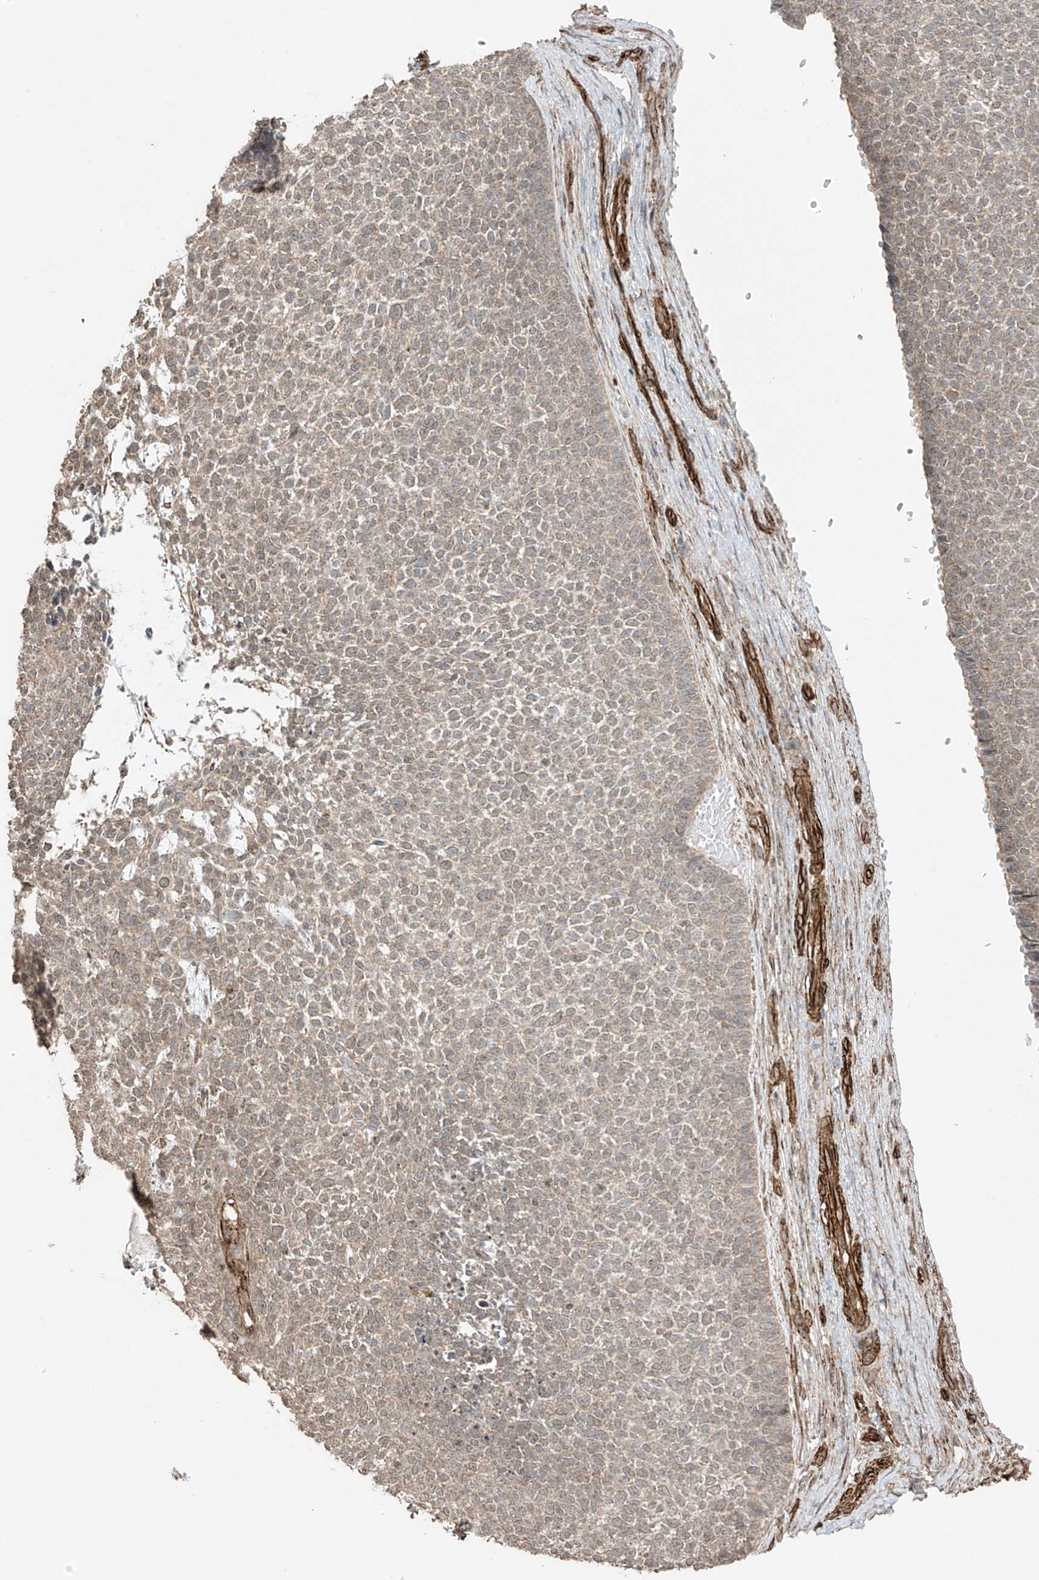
{"staining": {"intensity": "weak", "quantity": ">75%", "location": "cytoplasmic/membranous,nuclear"}, "tissue": "skin cancer", "cell_type": "Tumor cells", "image_type": "cancer", "snomed": [{"axis": "morphology", "description": "Basal cell carcinoma"}, {"axis": "topography", "description": "Skin"}], "caption": "Protein expression analysis of skin cancer (basal cell carcinoma) displays weak cytoplasmic/membranous and nuclear expression in approximately >75% of tumor cells.", "gene": "TTLL5", "patient": {"sex": "female", "age": 84}}